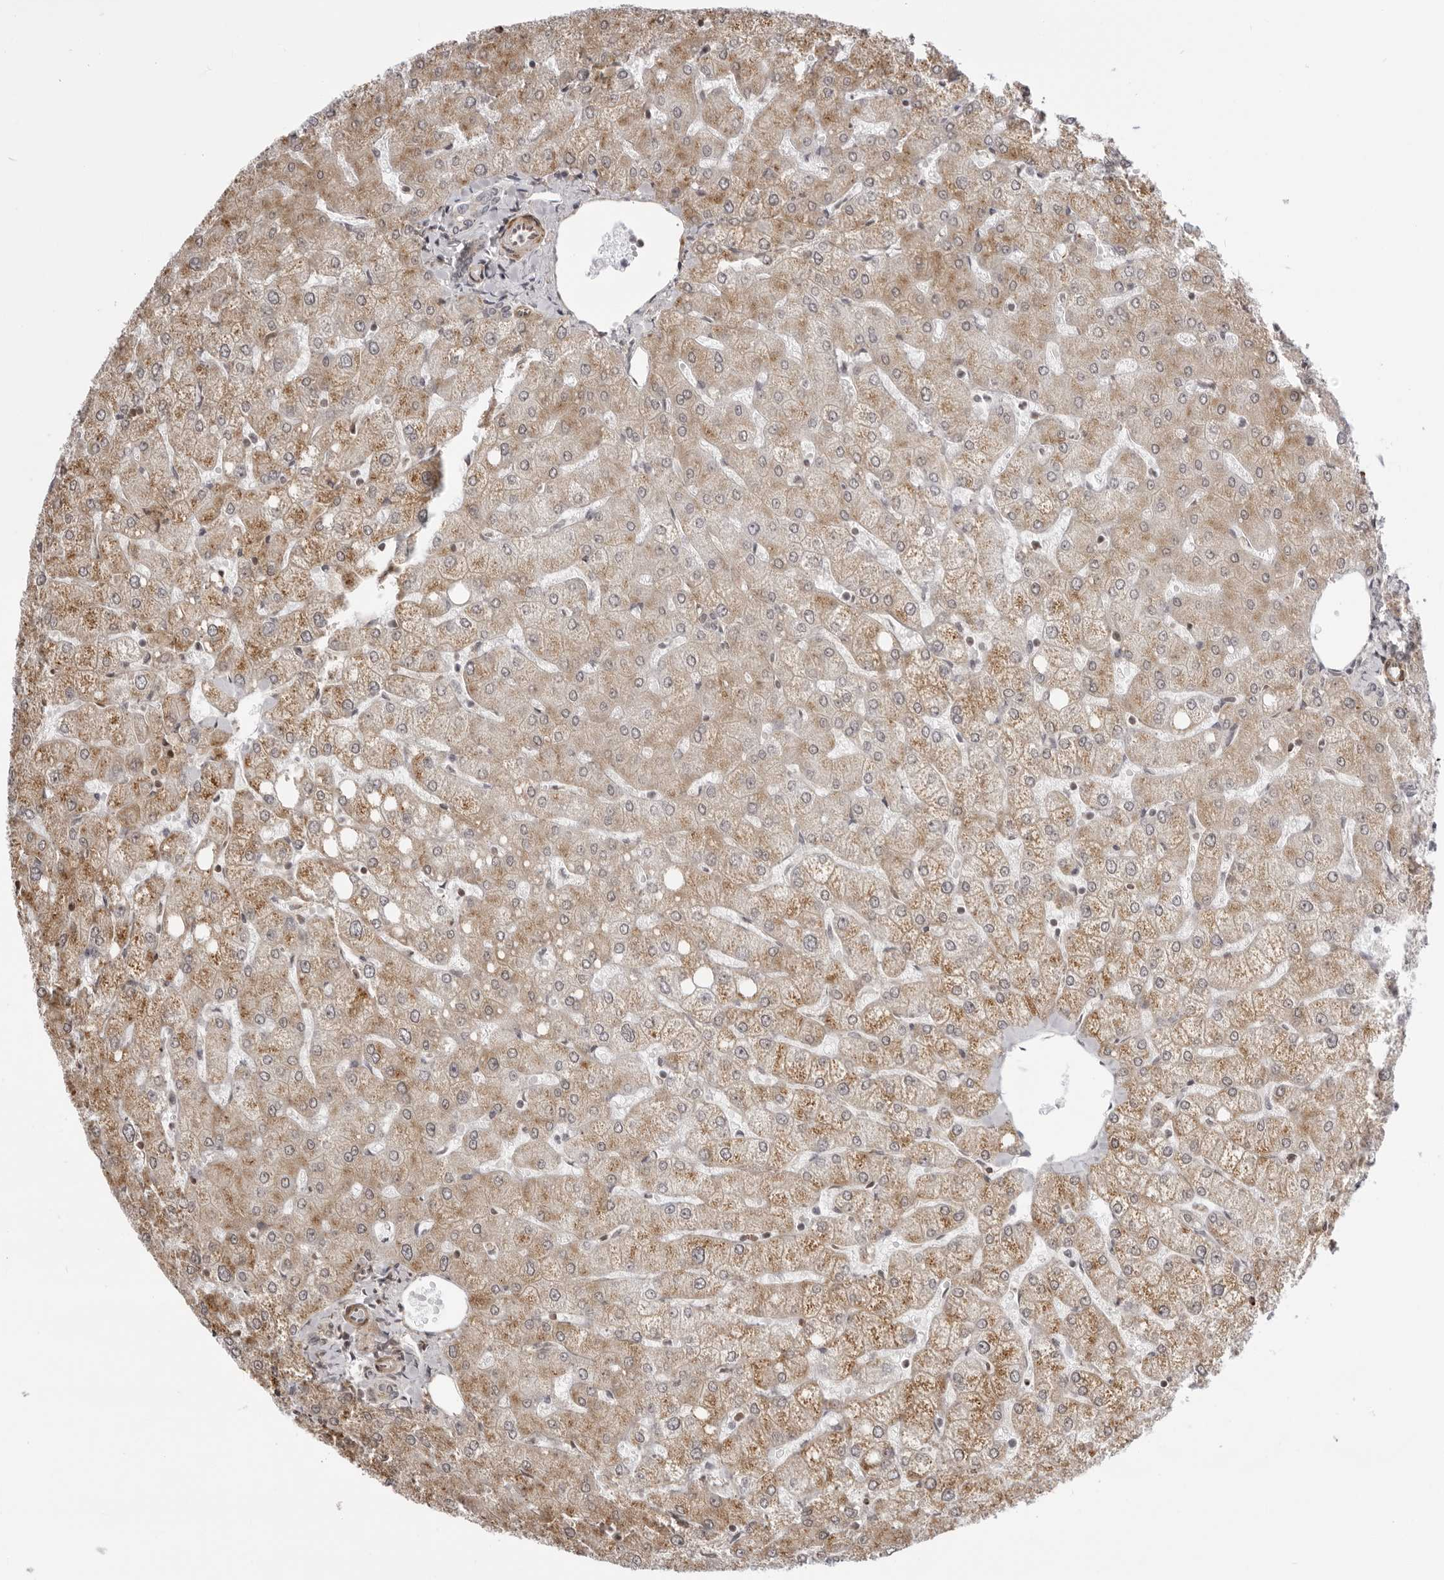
{"staining": {"intensity": "weak", "quantity": "<25%", "location": "cytoplasmic/membranous"}, "tissue": "liver", "cell_type": "Cholangiocytes", "image_type": "normal", "snomed": [{"axis": "morphology", "description": "Normal tissue, NOS"}, {"axis": "topography", "description": "Liver"}], "caption": "Protein analysis of benign liver reveals no significant staining in cholangiocytes. (Brightfield microscopy of DAB (3,3'-diaminobenzidine) immunohistochemistry at high magnification).", "gene": "UNK", "patient": {"sex": "female", "age": 54}}